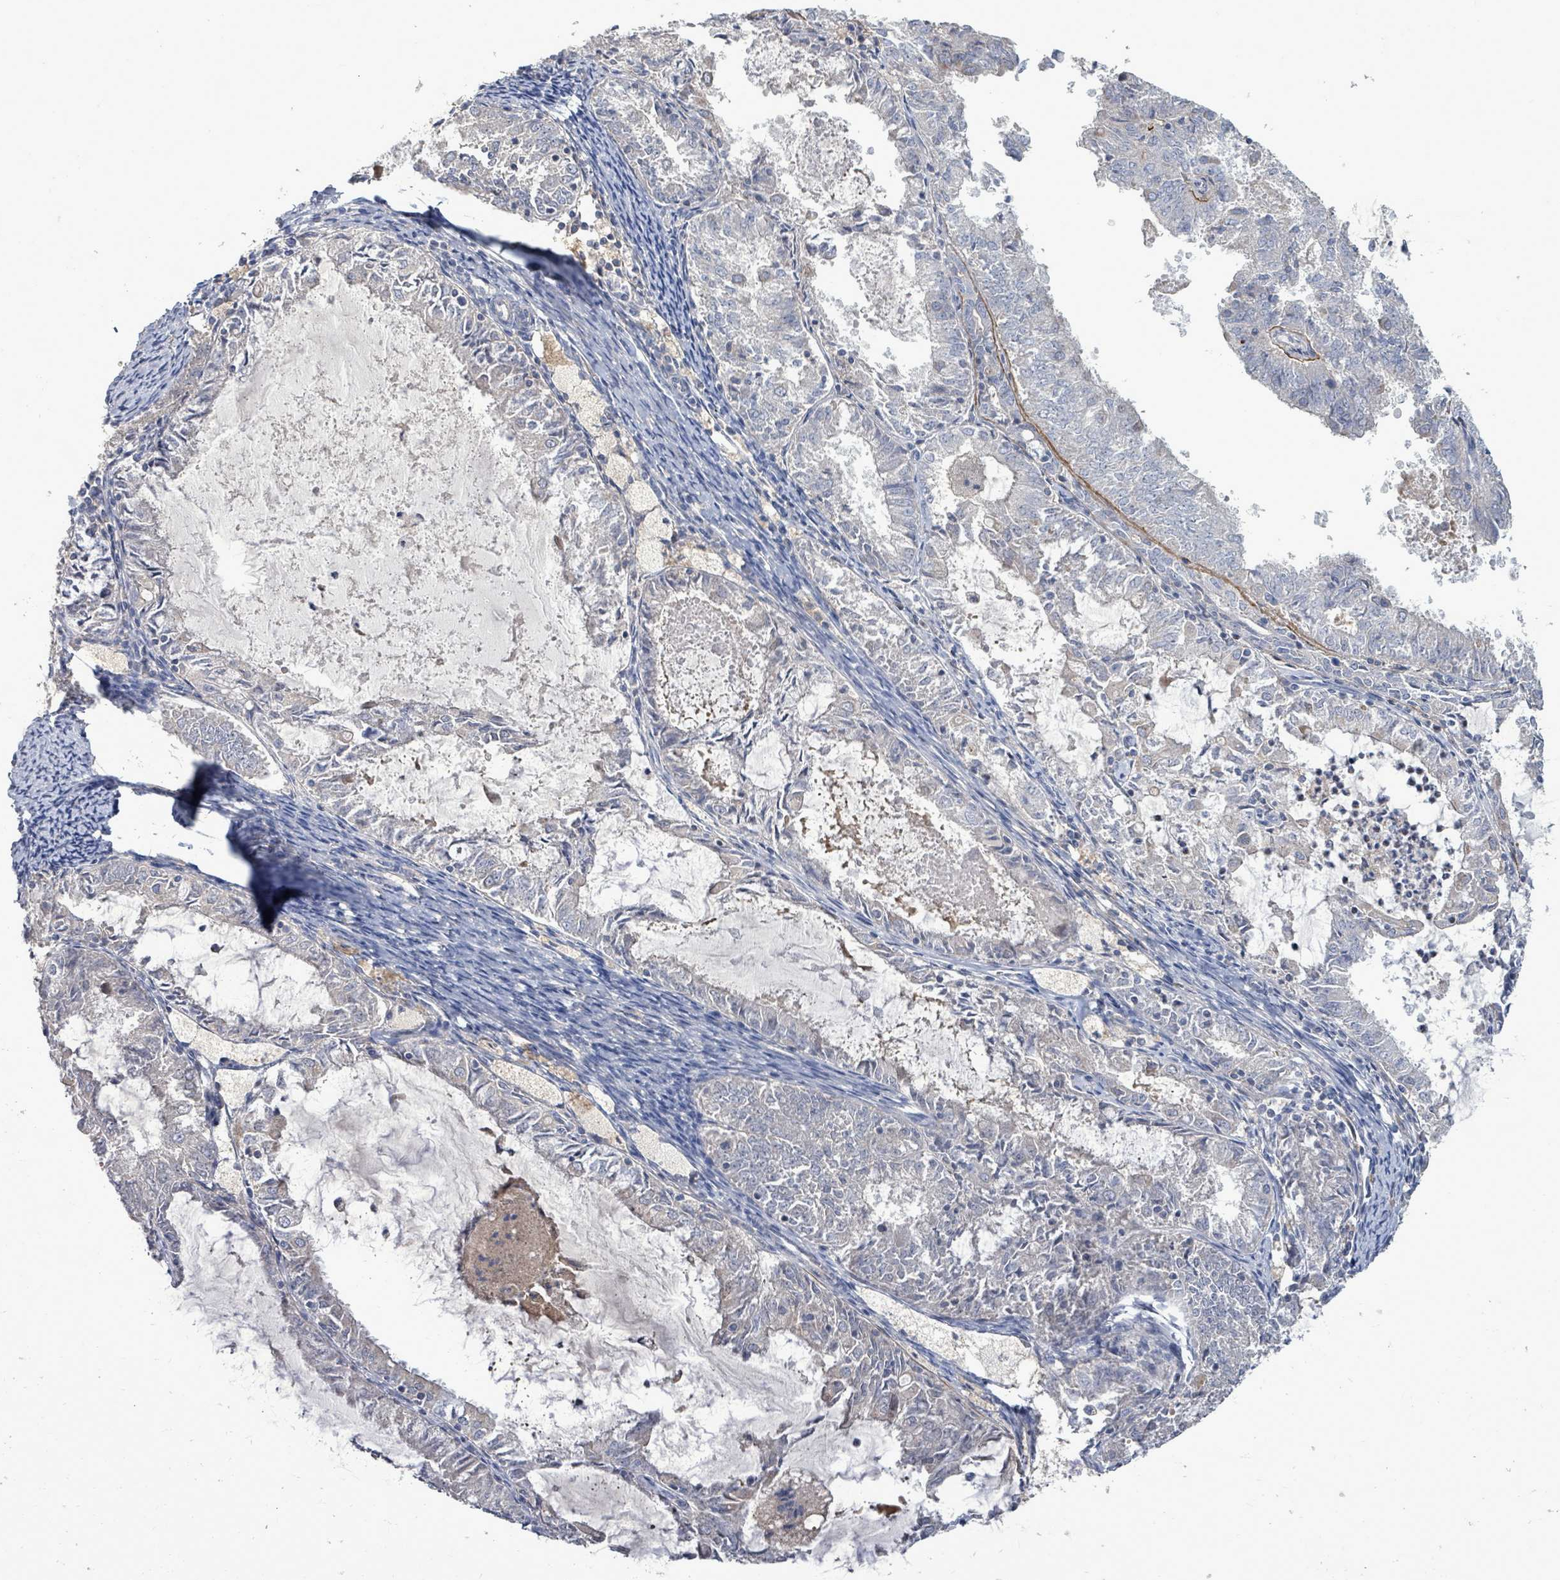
{"staining": {"intensity": "negative", "quantity": "none", "location": "none"}, "tissue": "endometrial cancer", "cell_type": "Tumor cells", "image_type": "cancer", "snomed": [{"axis": "morphology", "description": "Adenocarcinoma, NOS"}, {"axis": "topography", "description": "Endometrium"}], "caption": "Micrograph shows no significant protein staining in tumor cells of endometrial cancer (adenocarcinoma).", "gene": "ARGFX", "patient": {"sex": "female", "age": 57}}